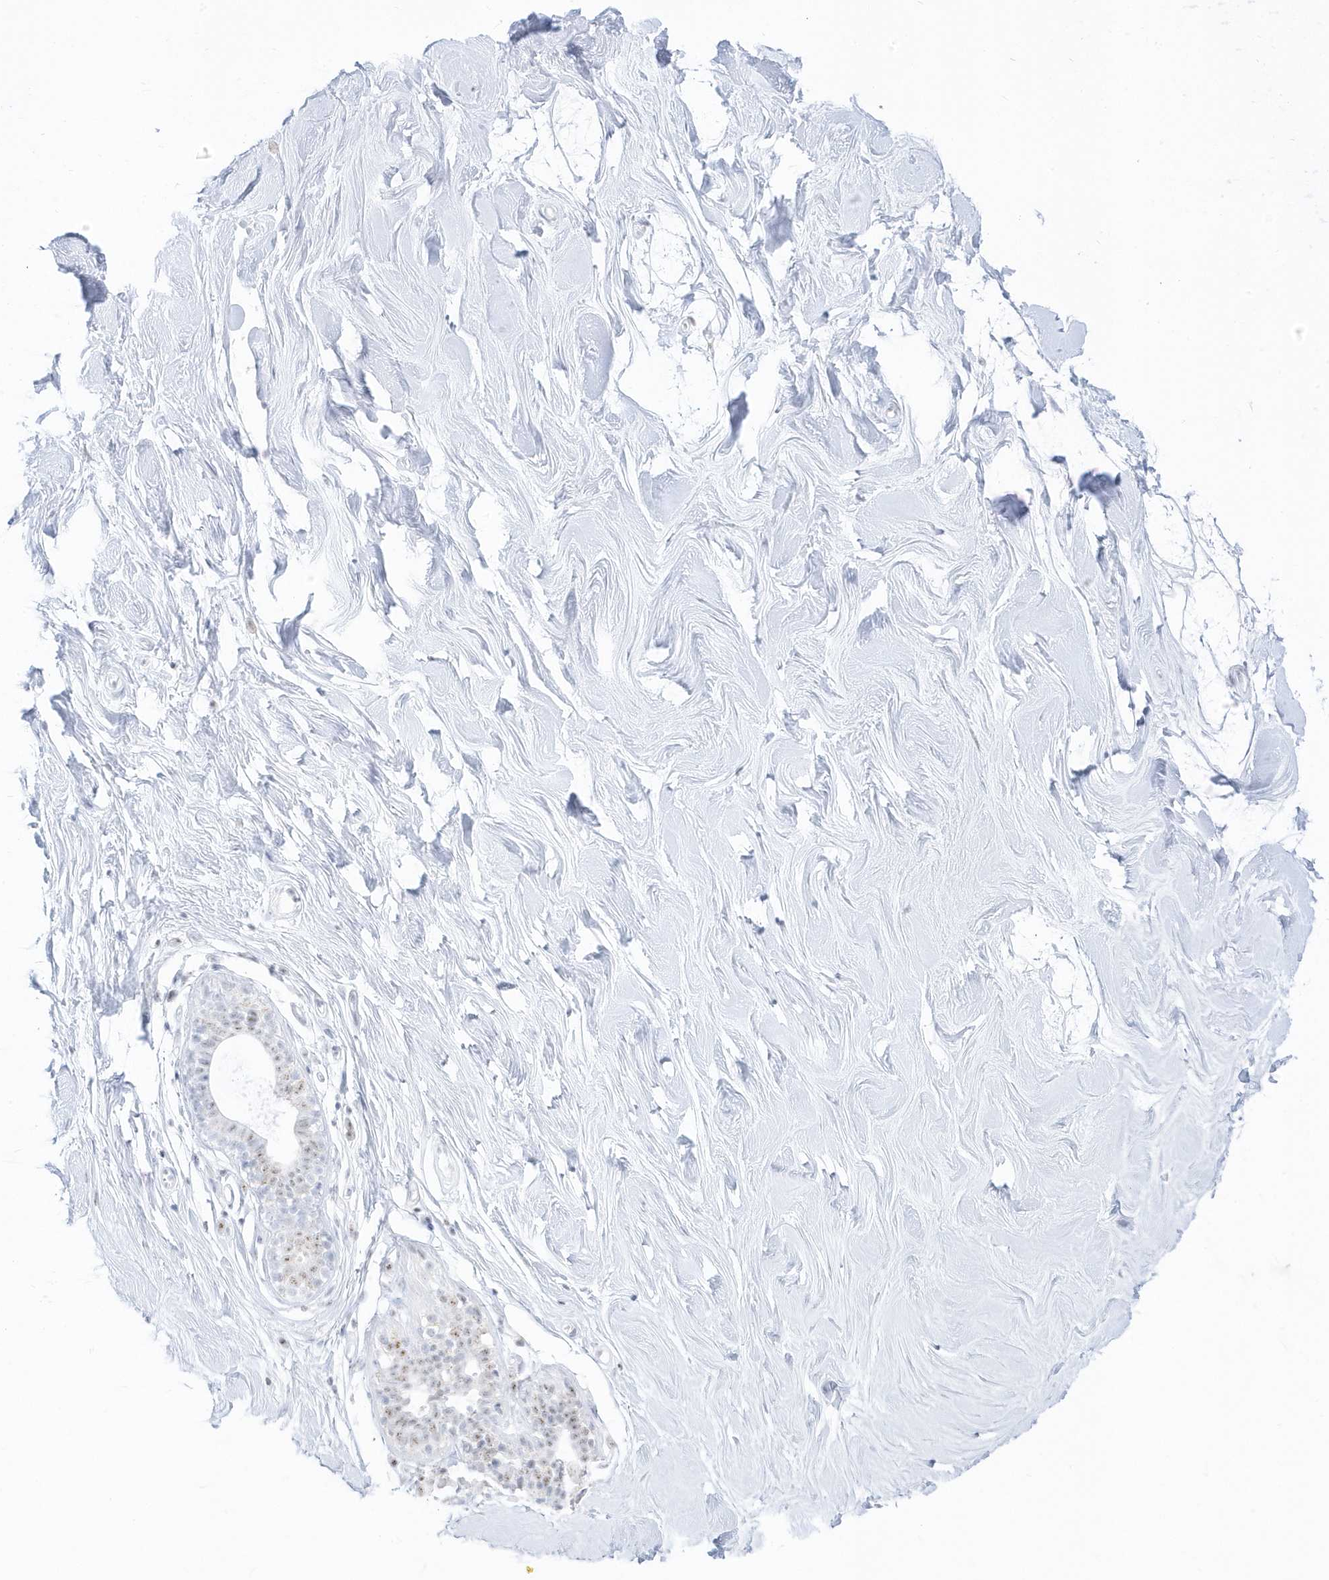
{"staining": {"intensity": "negative", "quantity": "none", "location": "none"}, "tissue": "breast", "cell_type": "Adipocytes", "image_type": "normal", "snomed": [{"axis": "morphology", "description": "Normal tissue, NOS"}, {"axis": "topography", "description": "Breast"}], "caption": "High power microscopy histopathology image of an IHC image of unremarkable breast, revealing no significant expression in adipocytes.", "gene": "PLEKHN1", "patient": {"sex": "female", "age": 26}}